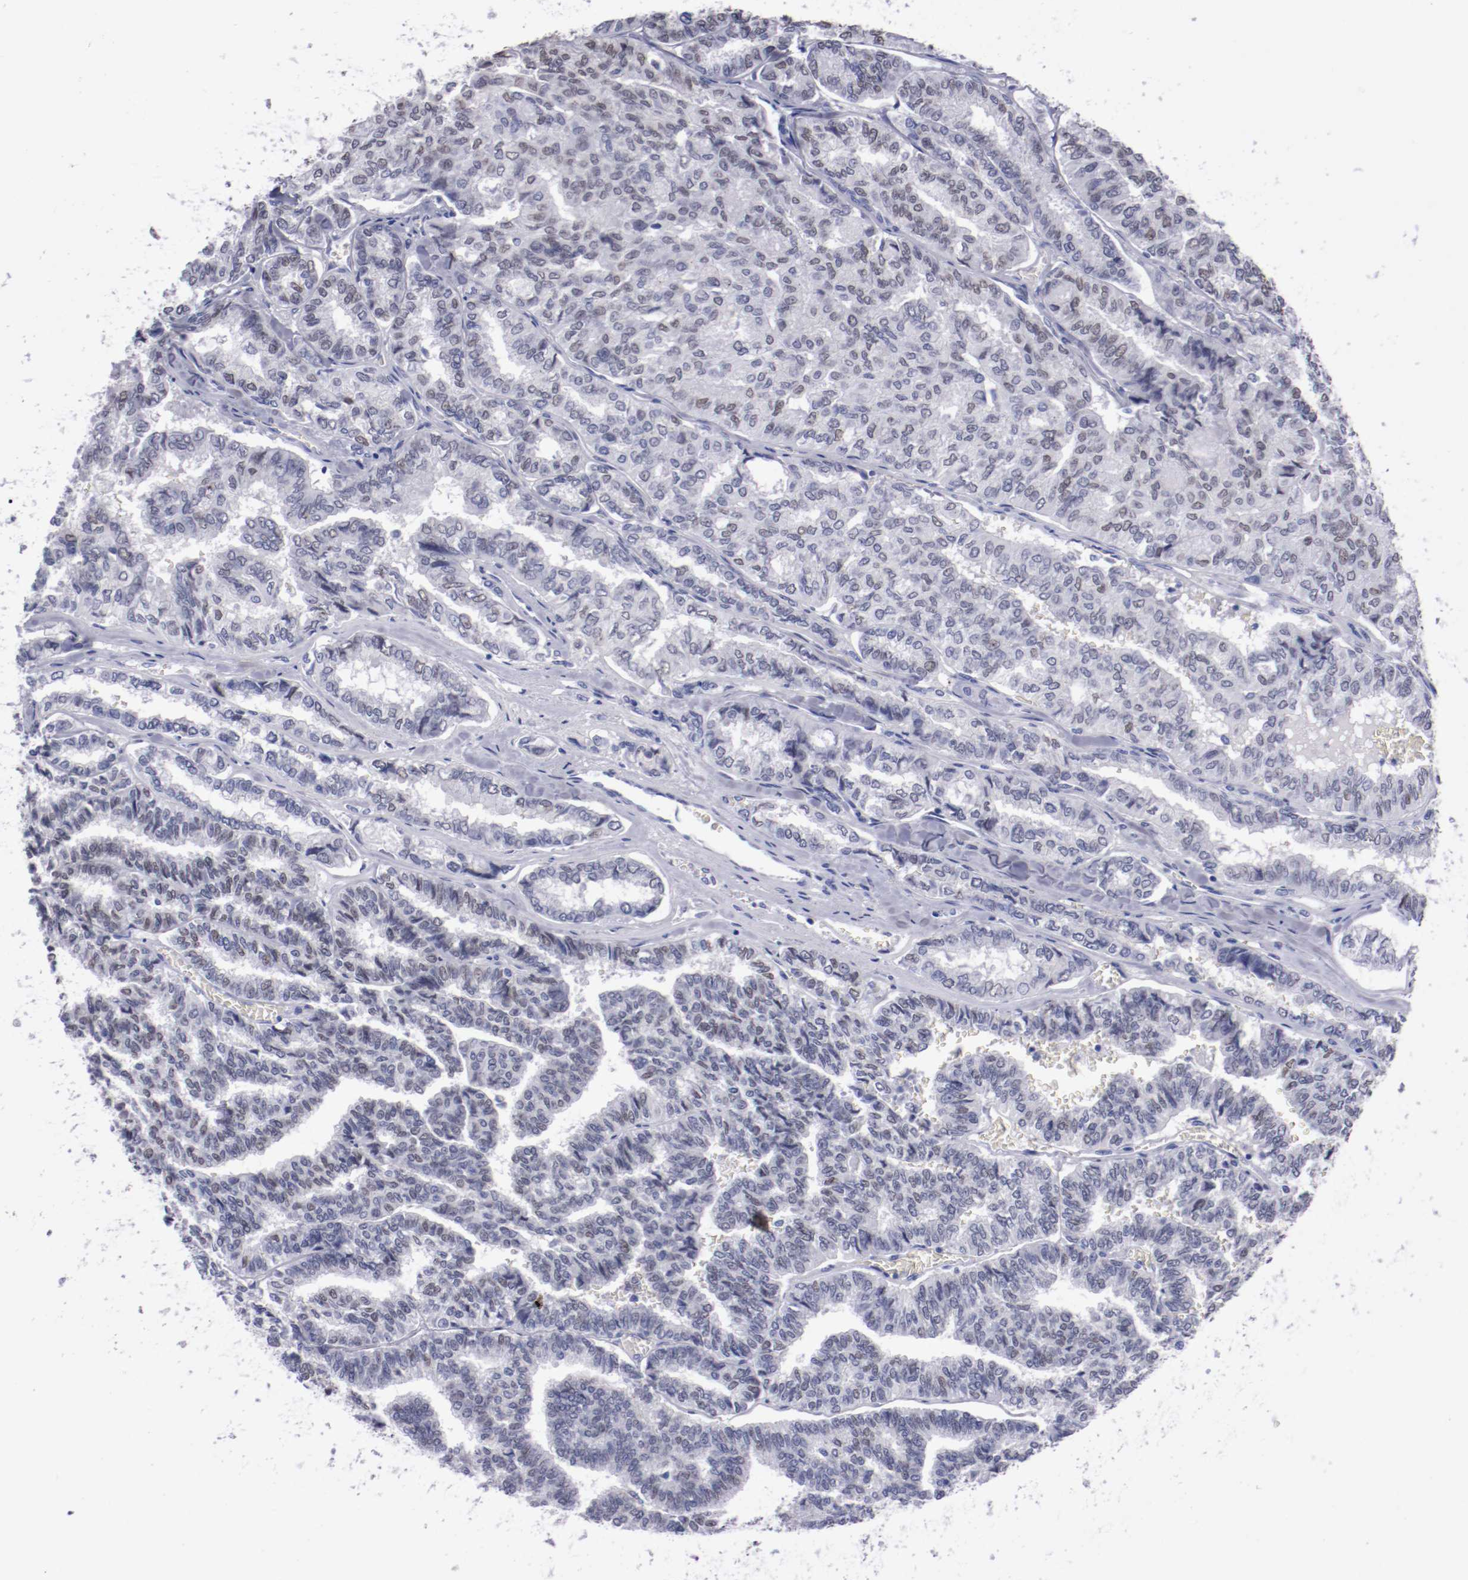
{"staining": {"intensity": "weak", "quantity": "25%-75%", "location": "nuclear"}, "tissue": "thyroid cancer", "cell_type": "Tumor cells", "image_type": "cancer", "snomed": [{"axis": "morphology", "description": "Papillary adenocarcinoma, NOS"}, {"axis": "topography", "description": "Thyroid gland"}], "caption": "Weak nuclear staining for a protein is identified in about 25%-75% of tumor cells of thyroid cancer (papillary adenocarcinoma) using immunohistochemistry.", "gene": "HNF1B", "patient": {"sex": "female", "age": 35}}